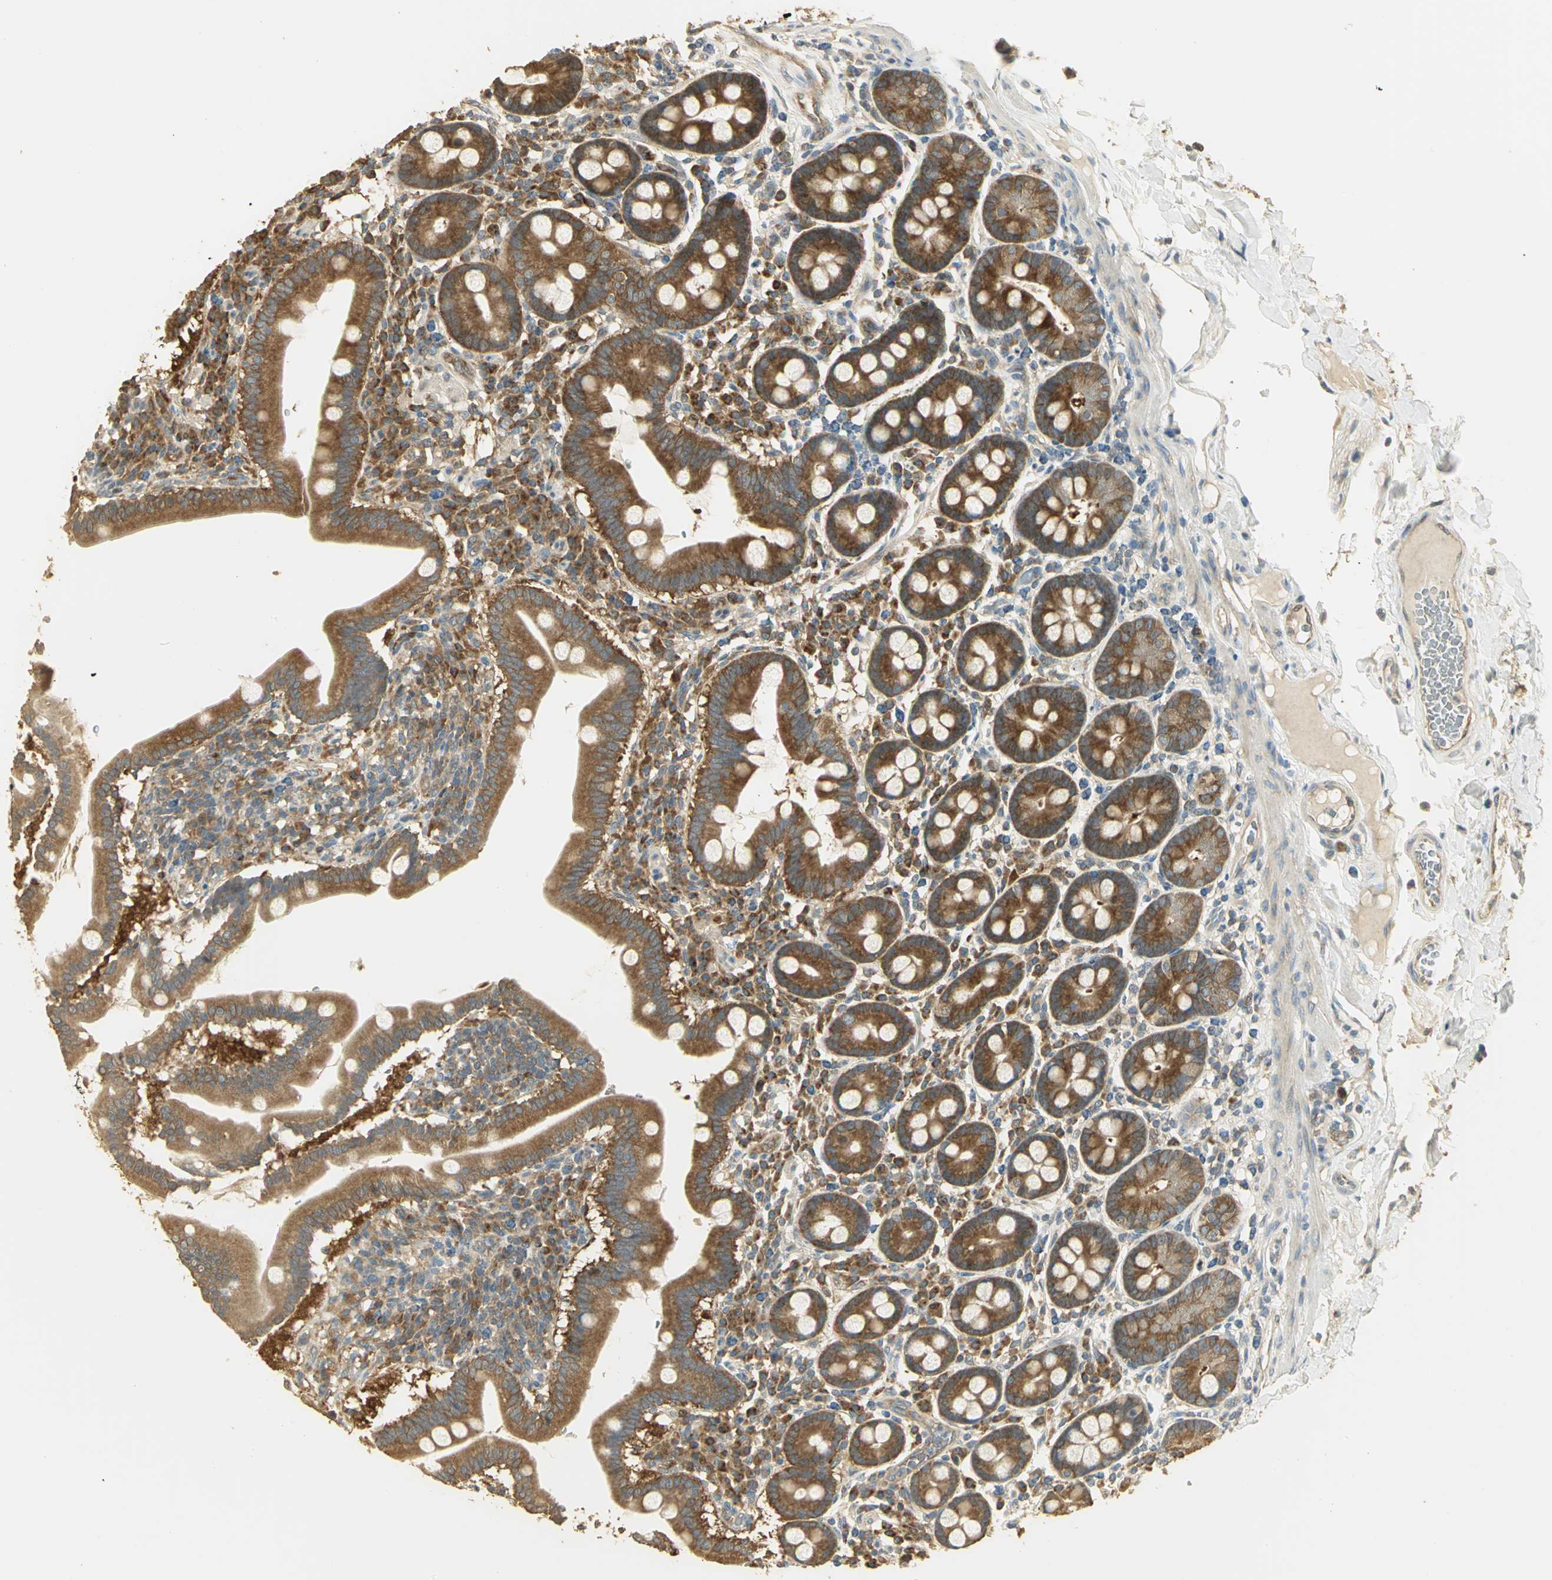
{"staining": {"intensity": "moderate", "quantity": ">75%", "location": "cytoplasmic/membranous"}, "tissue": "duodenum", "cell_type": "Glandular cells", "image_type": "normal", "snomed": [{"axis": "morphology", "description": "Normal tissue, NOS"}, {"axis": "topography", "description": "Duodenum"}], "caption": "Moderate cytoplasmic/membranous protein positivity is present in approximately >75% of glandular cells in duodenum. The staining was performed using DAB (3,3'-diaminobenzidine), with brown indicating positive protein expression. Nuclei are stained blue with hematoxylin.", "gene": "RARS1", "patient": {"sex": "male", "age": 50}}